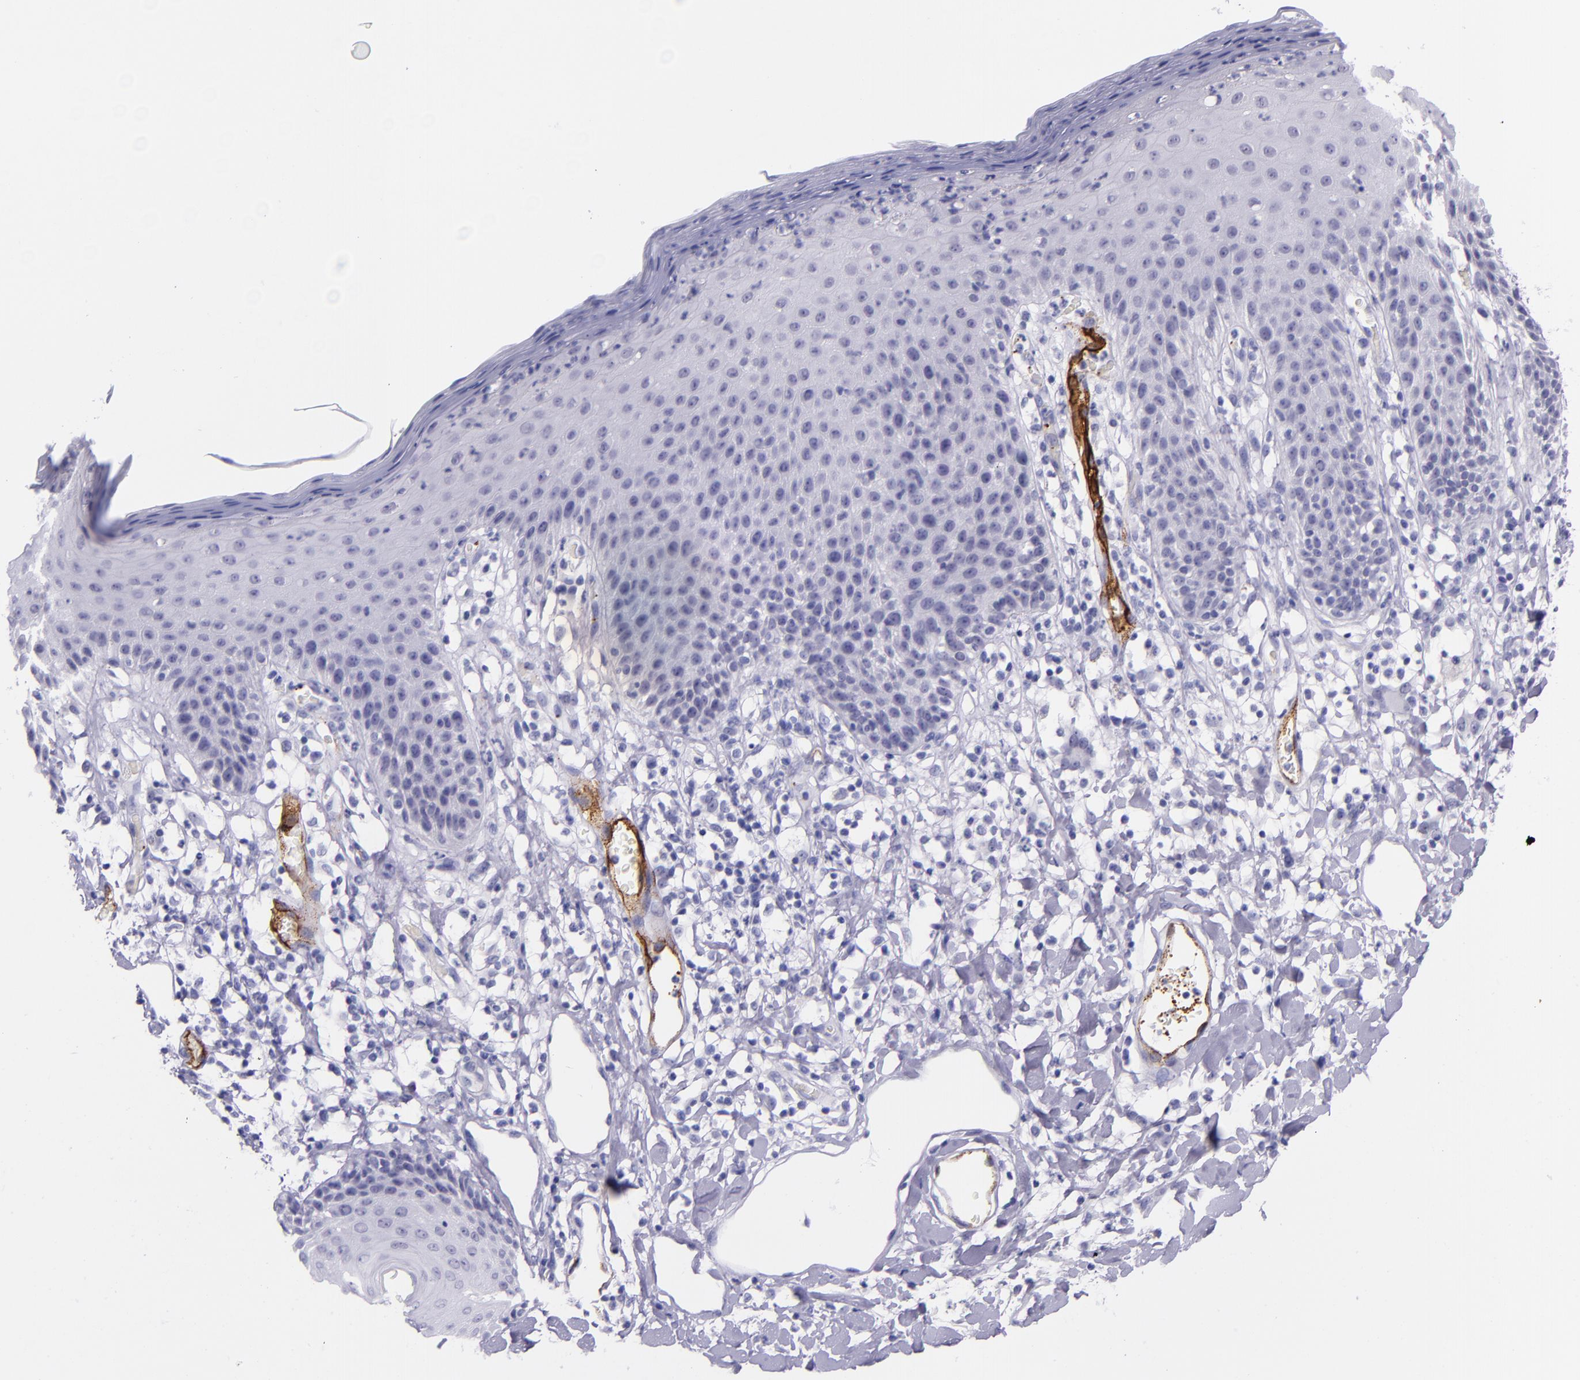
{"staining": {"intensity": "negative", "quantity": "none", "location": "none"}, "tissue": "skin", "cell_type": "Epidermal cells", "image_type": "normal", "snomed": [{"axis": "morphology", "description": "Normal tissue, NOS"}, {"axis": "topography", "description": "Vulva"}, {"axis": "topography", "description": "Peripheral nerve tissue"}], "caption": "The micrograph displays no staining of epidermal cells in normal skin. The staining is performed using DAB (3,3'-diaminobenzidine) brown chromogen with nuclei counter-stained in using hematoxylin.", "gene": "SELE", "patient": {"sex": "female", "age": 68}}